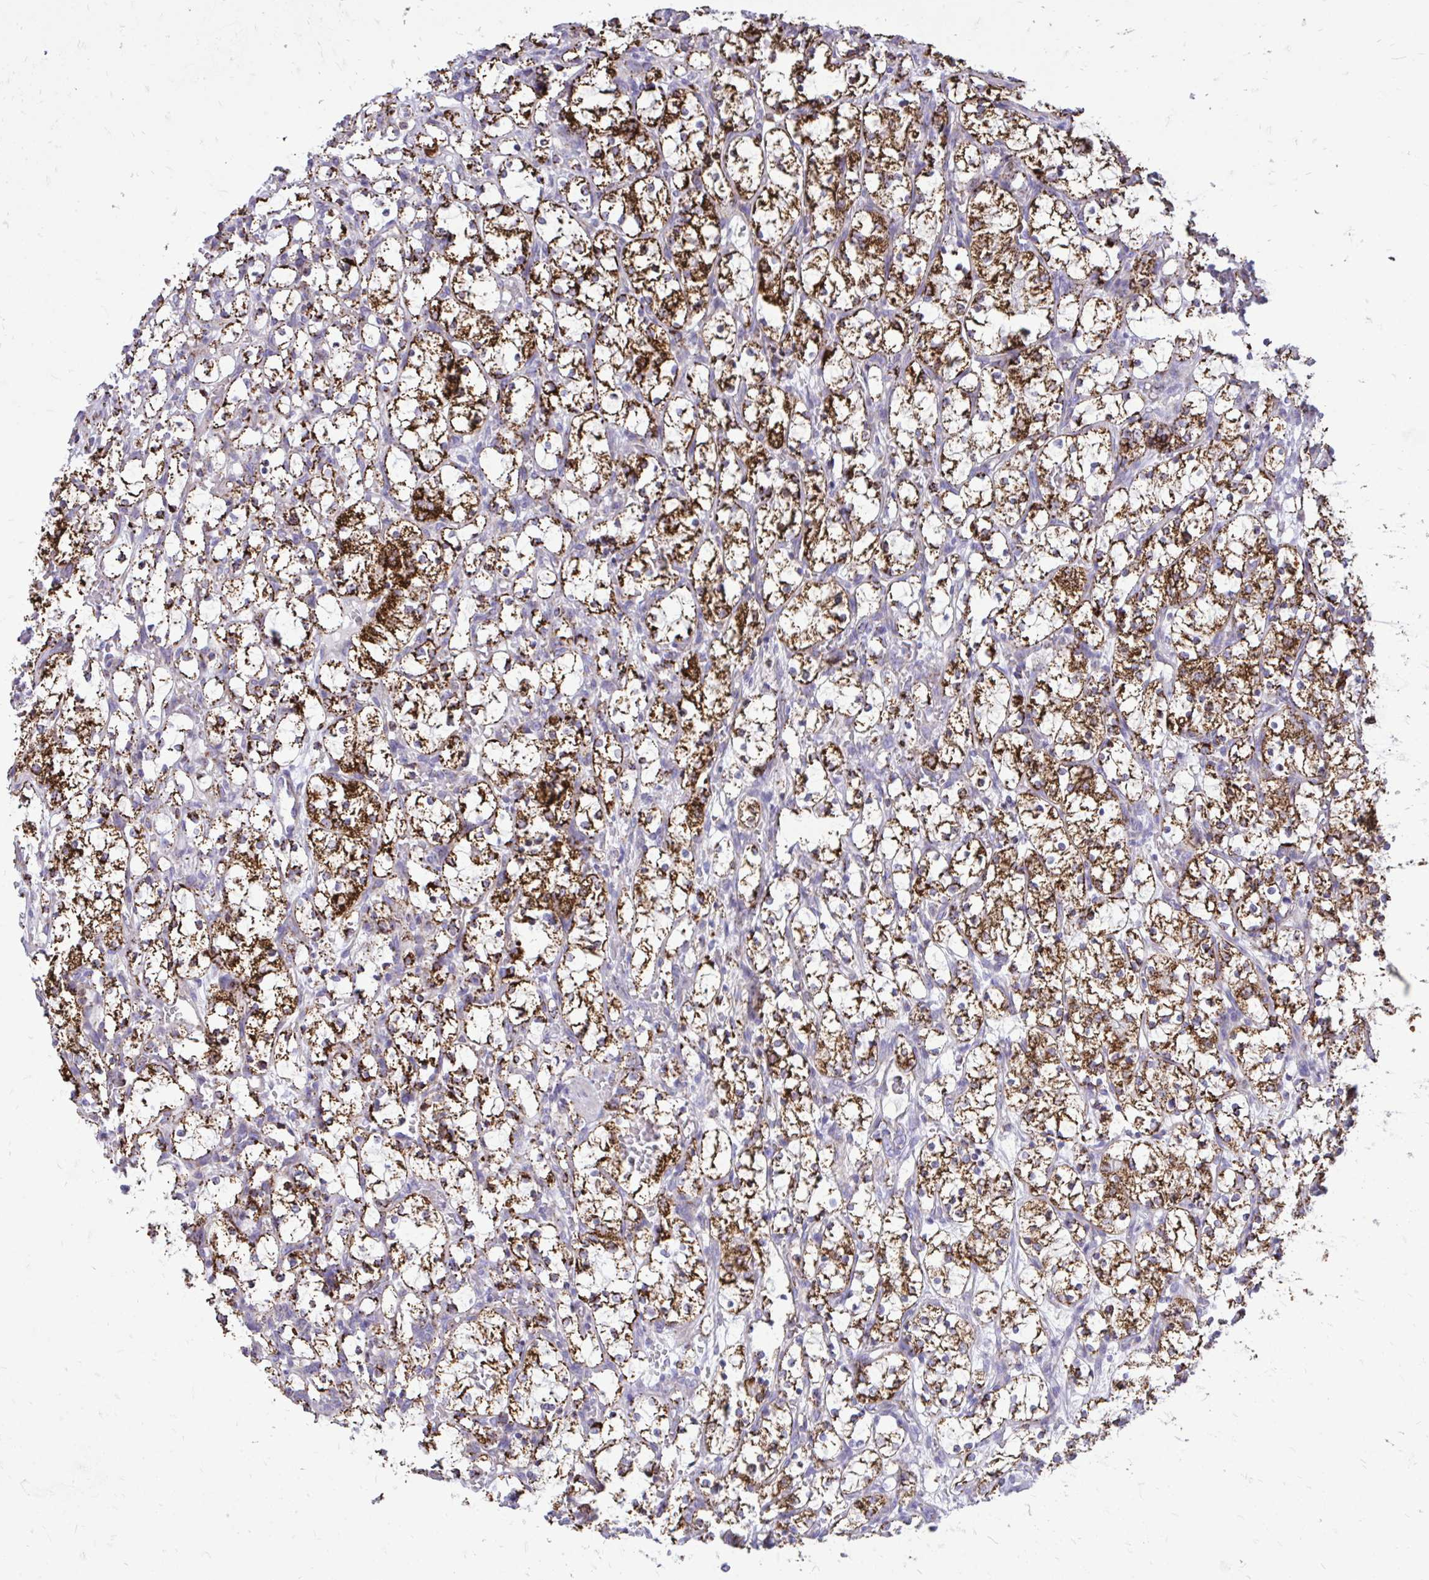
{"staining": {"intensity": "strong", "quantity": ">75%", "location": "cytoplasmic/membranous"}, "tissue": "renal cancer", "cell_type": "Tumor cells", "image_type": "cancer", "snomed": [{"axis": "morphology", "description": "Adenocarcinoma, NOS"}, {"axis": "topography", "description": "Kidney"}], "caption": "Adenocarcinoma (renal) stained for a protein demonstrates strong cytoplasmic/membranous positivity in tumor cells.", "gene": "SPTBN2", "patient": {"sex": "female", "age": 69}}